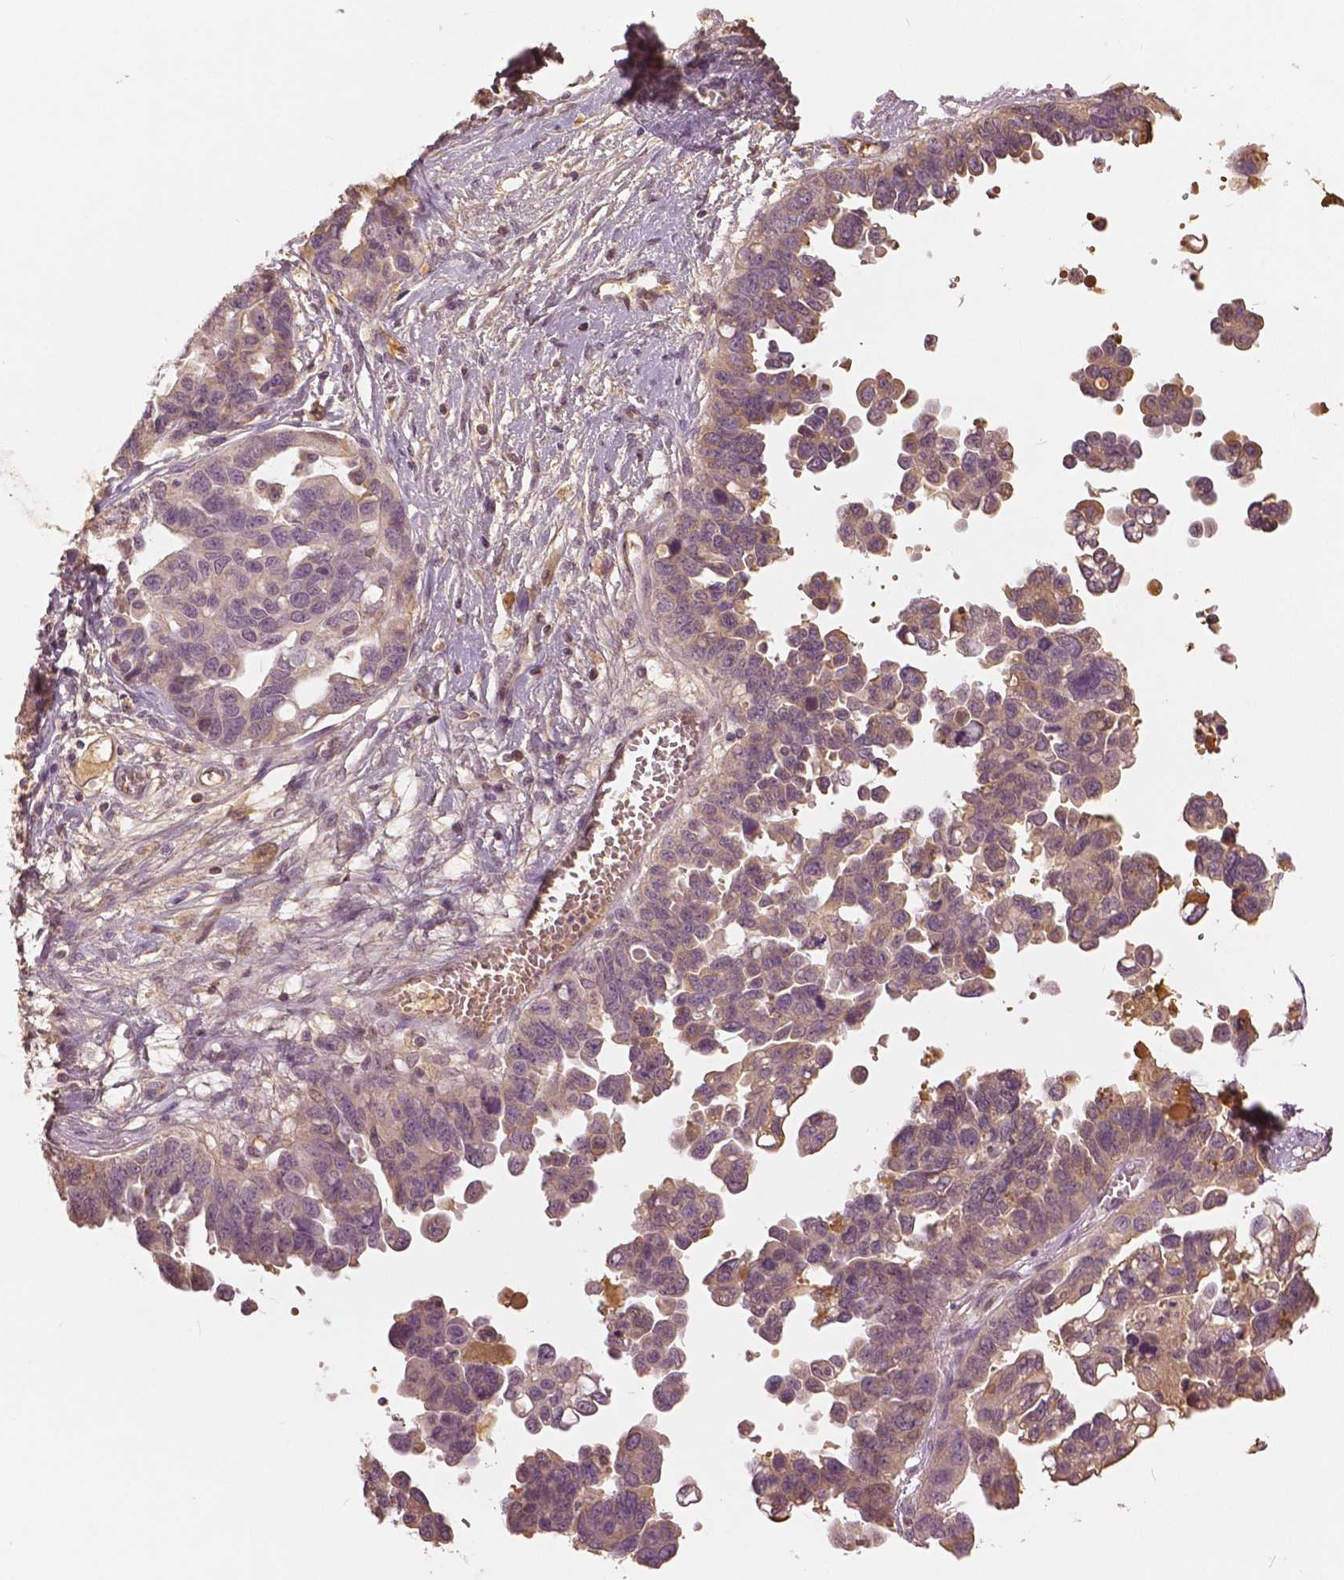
{"staining": {"intensity": "weak", "quantity": "25%-75%", "location": "nuclear"}, "tissue": "ovarian cancer", "cell_type": "Tumor cells", "image_type": "cancer", "snomed": [{"axis": "morphology", "description": "Cystadenocarcinoma, serous, NOS"}, {"axis": "topography", "description": "Ovary"}], "caption": "DAB (3,3'-diaminobenzidine) immunohistochemical staining of ovarian serous cystadenocarcinoma shows weak nuclear protein positivity in approximately 25%-75% of tumor cells.", "gene": "ANGPTL4", "patient": {"sex": "female", "age": 69}}